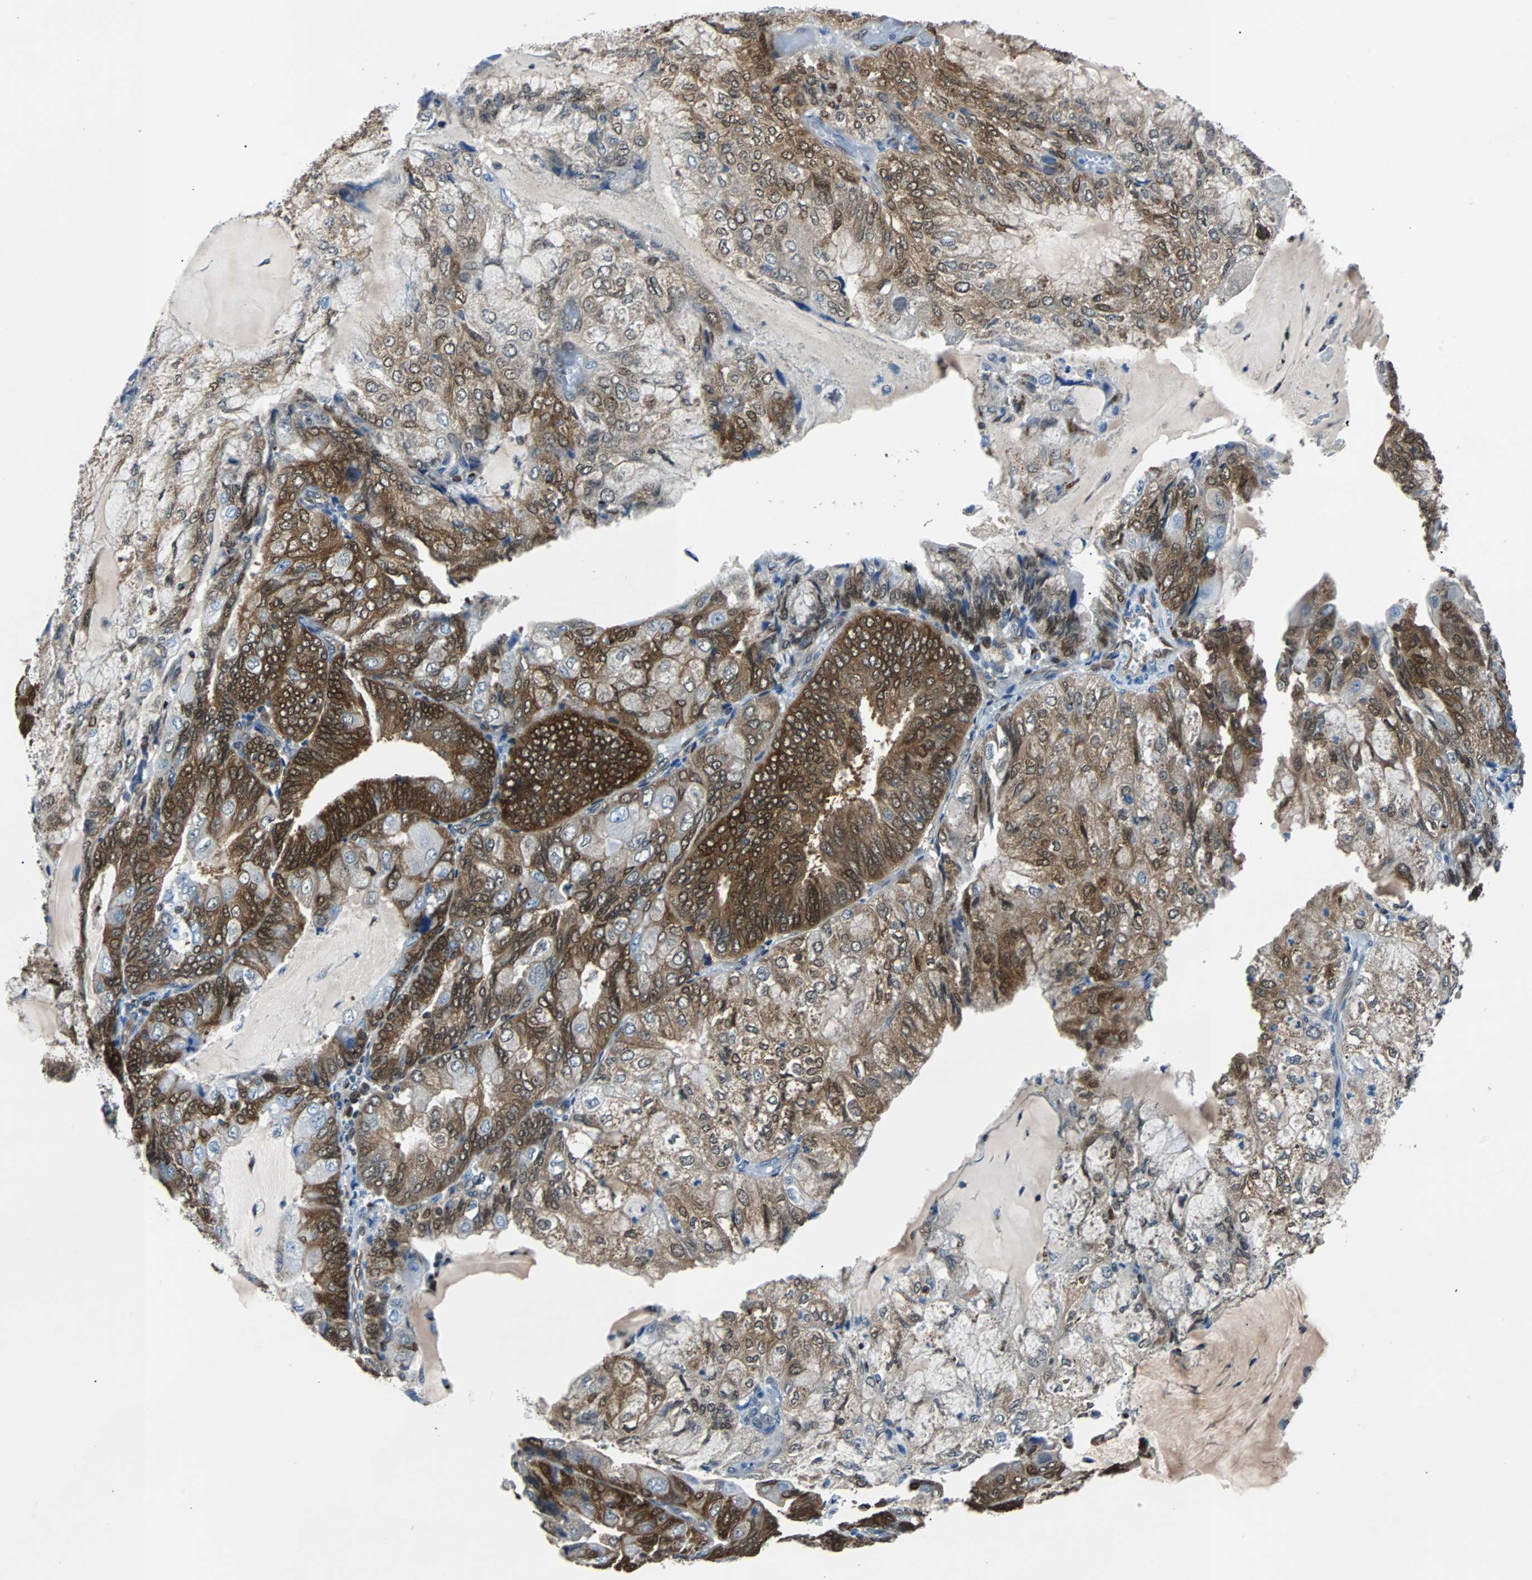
{"staining": {"intensity": "moderate", "quantity": ">75%", "location": "cytoplasmic/membranous,nuclear"}, "tissue": "endometrial cancer", "cell_type": "Tumor cells", "image_type": "cancer", "snomed": [{"axis": "morphology", "description": "Adenocarcinoma, NOS"}, {"axis": "topography", "description": "Endometrium"}], "caption": "DAB (3,3'-diaminobenzidine) immunohistochemical staining of endometrial adenocarcinoma displays moderate cytoplasmic/membranous and nuclear protein positivity in approximately >75% of tumor cells.", "gene": "MAP2K6", "patient": {"sex": "female", "age": 81}}